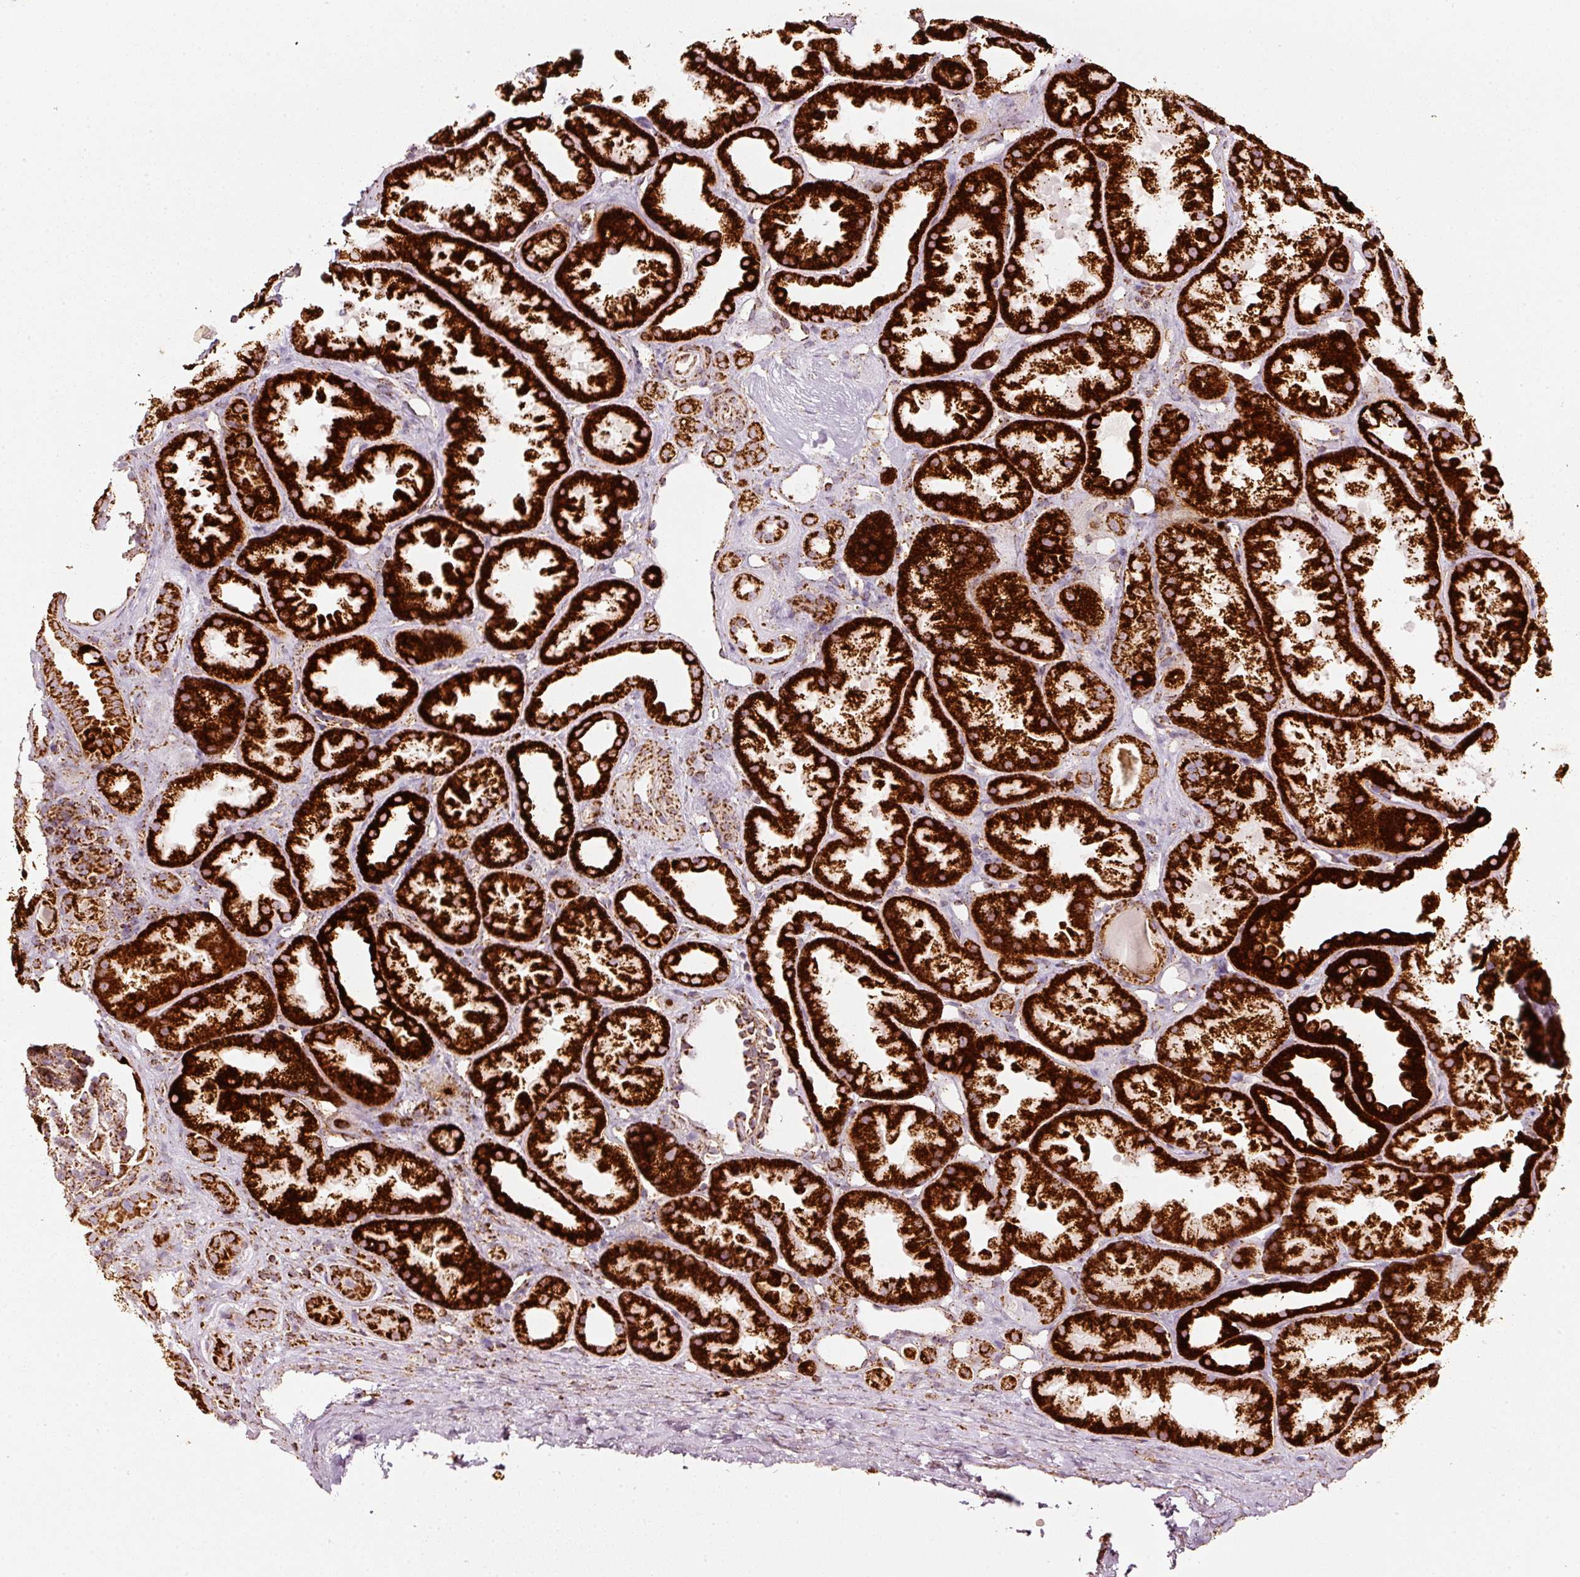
{"staining": {"intensity": "moderate", "quantity": ">75%", "location": "cytoplasmic/membranous"}, "tissue": "kidney", "cell_type": "Cells in glomeruli", "image_type": "normal", "snomed": [{"axis": "morphology", "description": "Normal tissue, NOS"}, {"axis": "topography", "description": "Kidney"}], "caption": "DAB (3,3'-diaminobenzidine) immunohistochemical staining of normal human kidney shows moderate cytoplasmic/membranous protein staining in about >75% of cells in glomeruli.", "gene": "UQCRC1", "patient": {"sex": "male", "age": 61}}